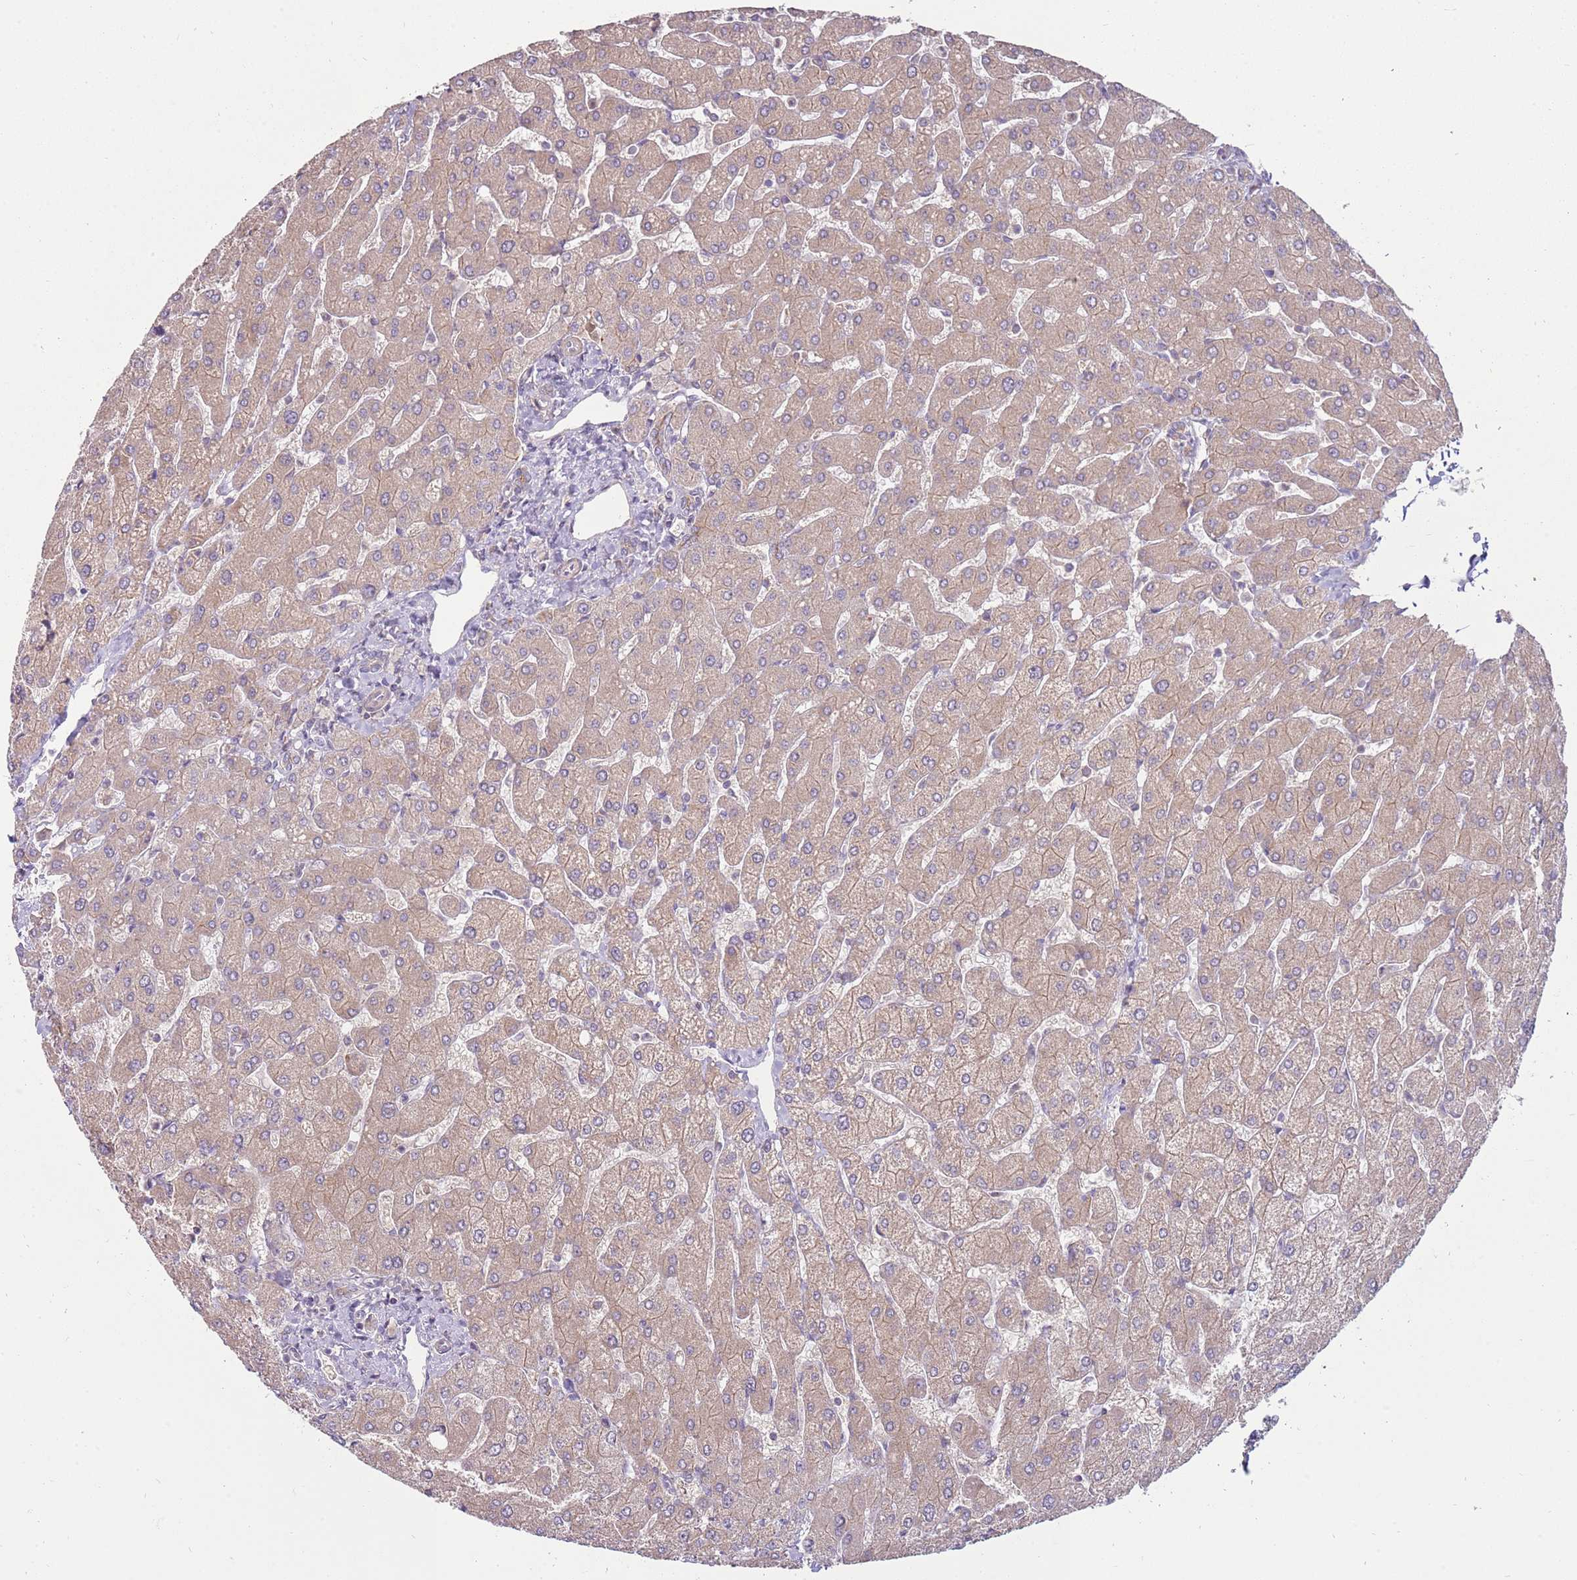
{"staining": {"intensity": "weak", "quantity": "<25%", "location": "cytoplasmic/membranous"}, "tissue": "liver", "cell_type": "Cholangiocytes", "image_type": "normal", "snomed": [{"axis": "morphology", "description": "Normal tissue, NOS"}, {"axis": "topography", "description": "Liver"}], "caption": "IHC micrograph of unremarkable liver stained for a protein (brown), which reveals no staining in cholangiocytes.", "gene": "SPATA31D1", "patient": {"sex": "male", "age": 55}}